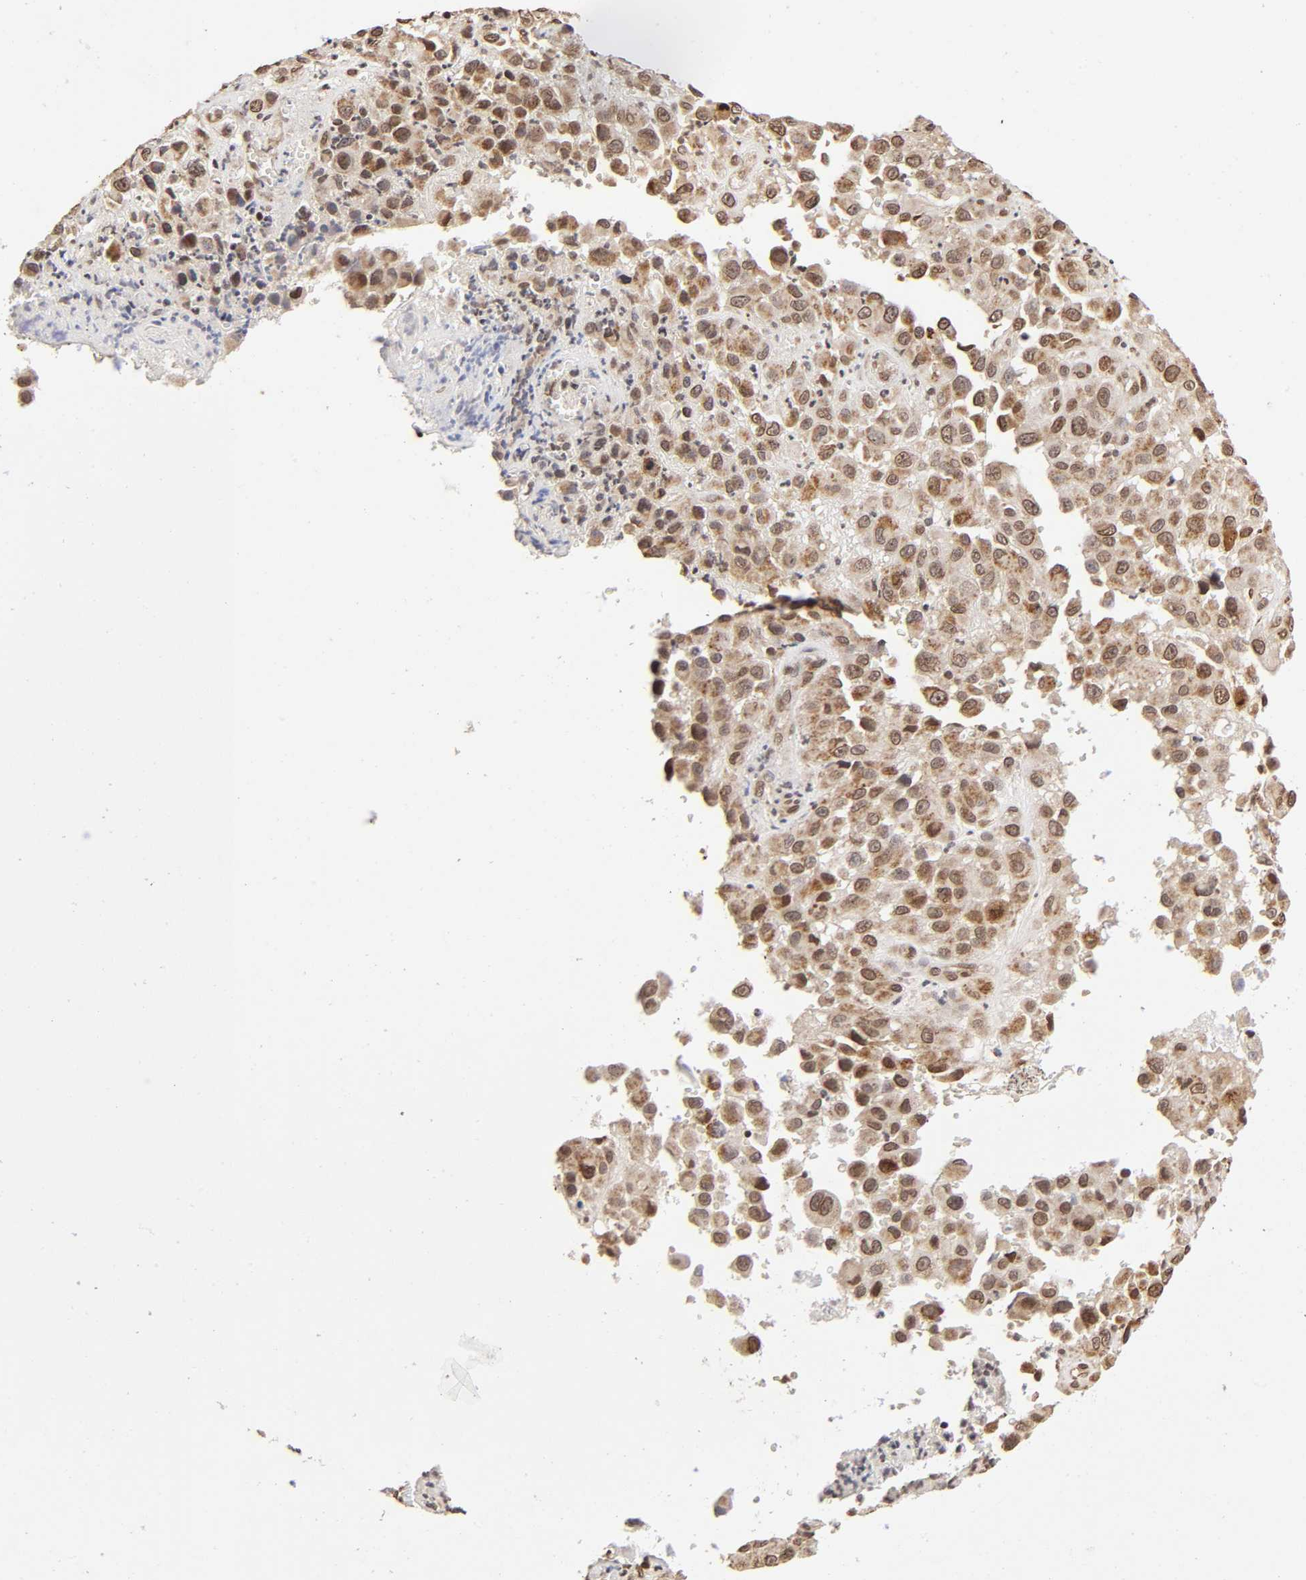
{"staining": {"intensity": "moderate", "quantity": ">75%", "location": "cytoplasmic/membranous,nuclear"}, "tissue": "melanoma", "cell_type": "Tumor cells", "image_type": "cancer", "snomed": [{"axis": "morphology", "description": "Malignant melanoma, NOS"}, {"axis": "topography", "description": "Skin"}], "caption": "Melanoma stained with DAB (3,3'-diaminobenzidine) immunohistochemistry (IHC) displays medium levels of moderate cytoplasmic/membranous and nuclear staining in about >75% of tumor cells.", "gene": "MLLT6", "patient": {"sex": "female", "age": 21}}